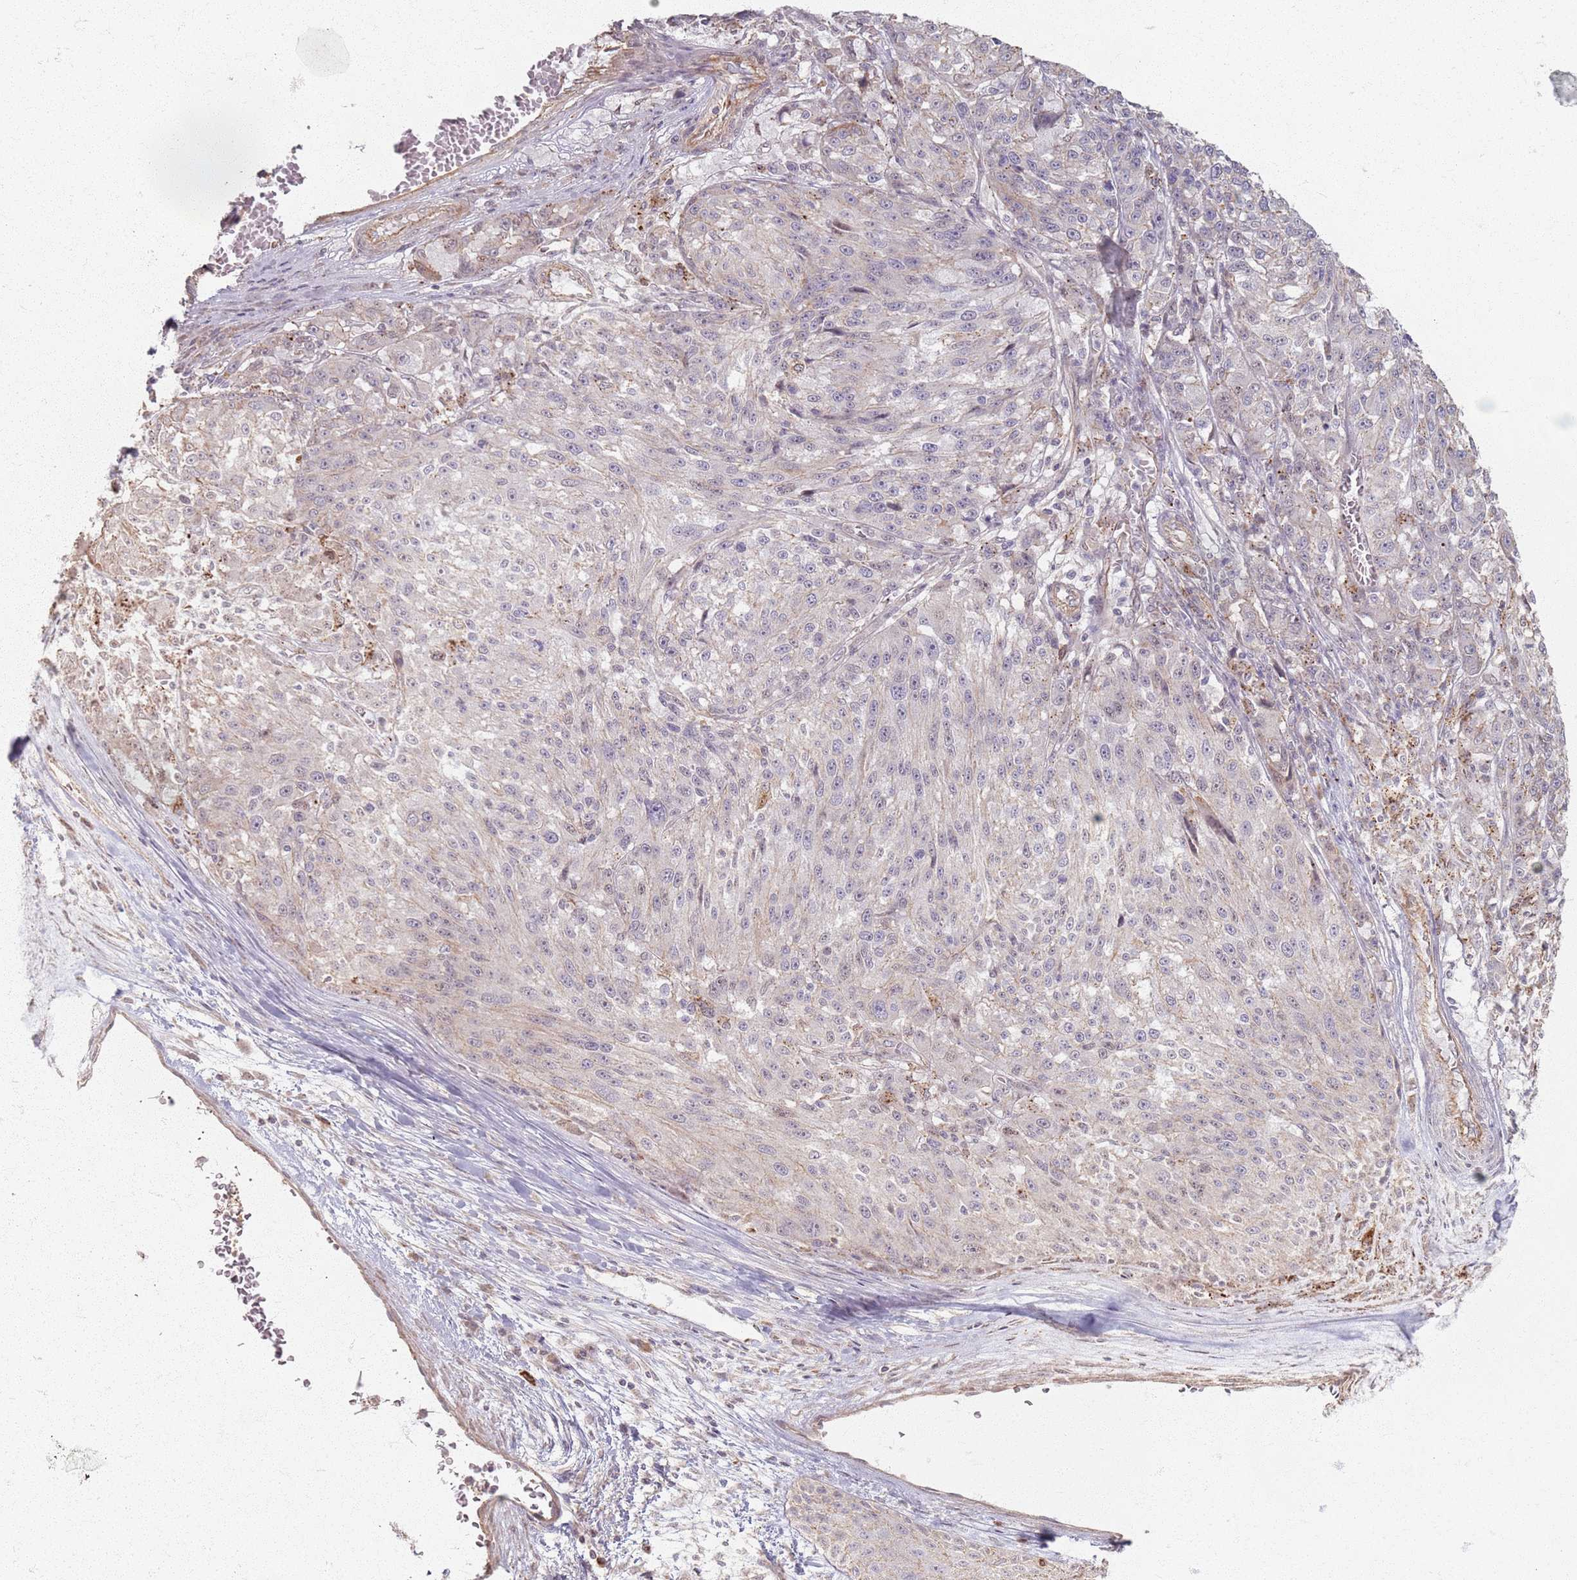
{"staining": {"intensity": "negative", "quantity": "none", "location": "none"}, "tissue": "melanoma", "cell_type": "Tumor cells", "image_type": "cancer", "snomed": [{"axis": "morphology", "description": "Malignant melanoma, NOS"}, {"axis": "topography", "description": "Skin"}], "caption": "Malignant melanoma was stained to show a protein in brown. There is no significant expression in tumor cells.", "gene": "KCNA5", "patient": {"sex": "male", "age": 53}}